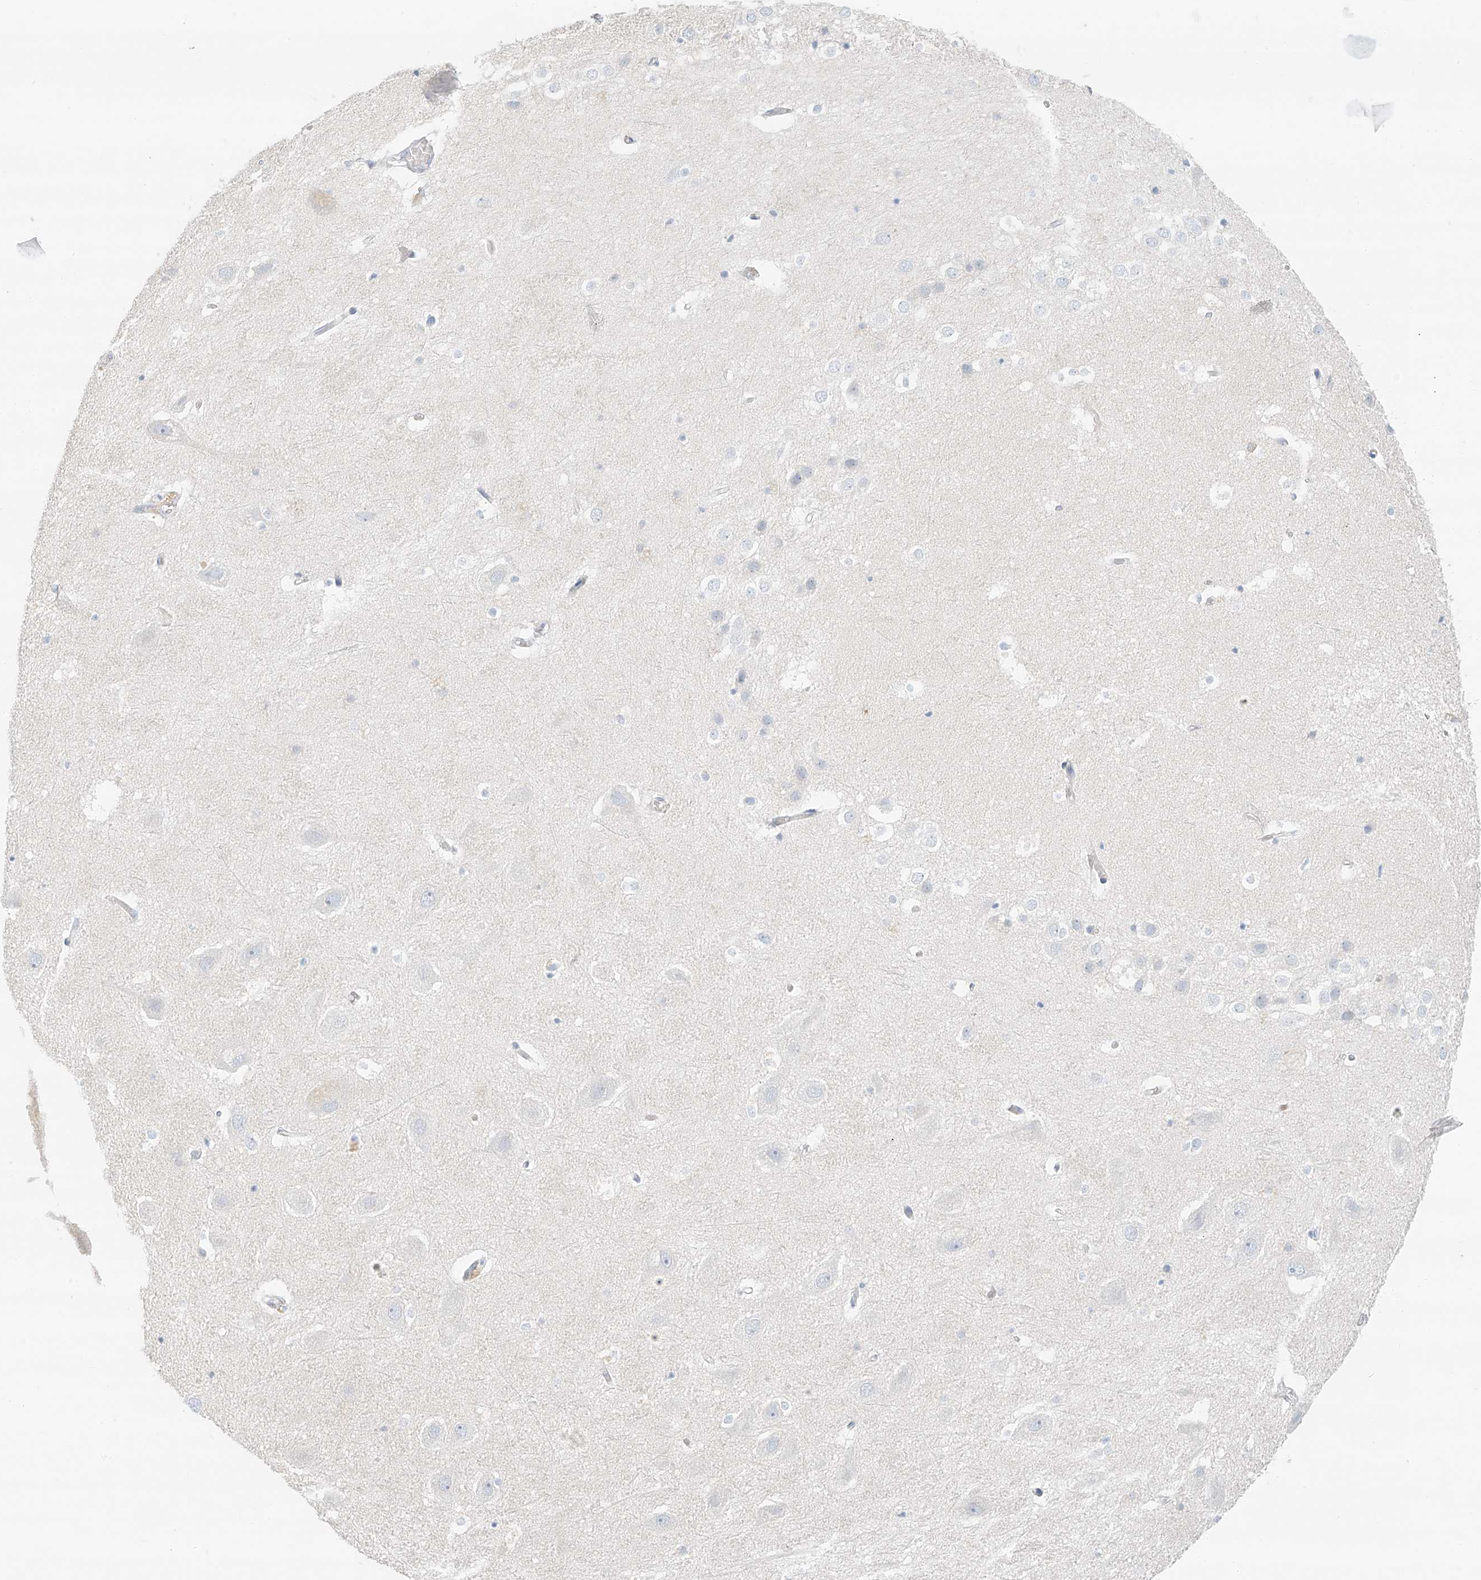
{"staining": {"intensity": "negative", "quantity": "none", "location": "none"}, "tissue": "hippocampus", "cell_type": "Glial cells", "image_type": "normal", "snomed": [{"axis": "morphology", "description": "Normal tissue, NOS"}, {"axis": "topography", "description": "Hippocampus"}], "caption": "IHC of benign hippocampus exhibits no positivity in glial cells. The staining is performed using DAB brown chromogen with nuclei counter-stained in using hematoxylin.", "gene": "PGC", "patient": {"sex": "female", "age": 52}}